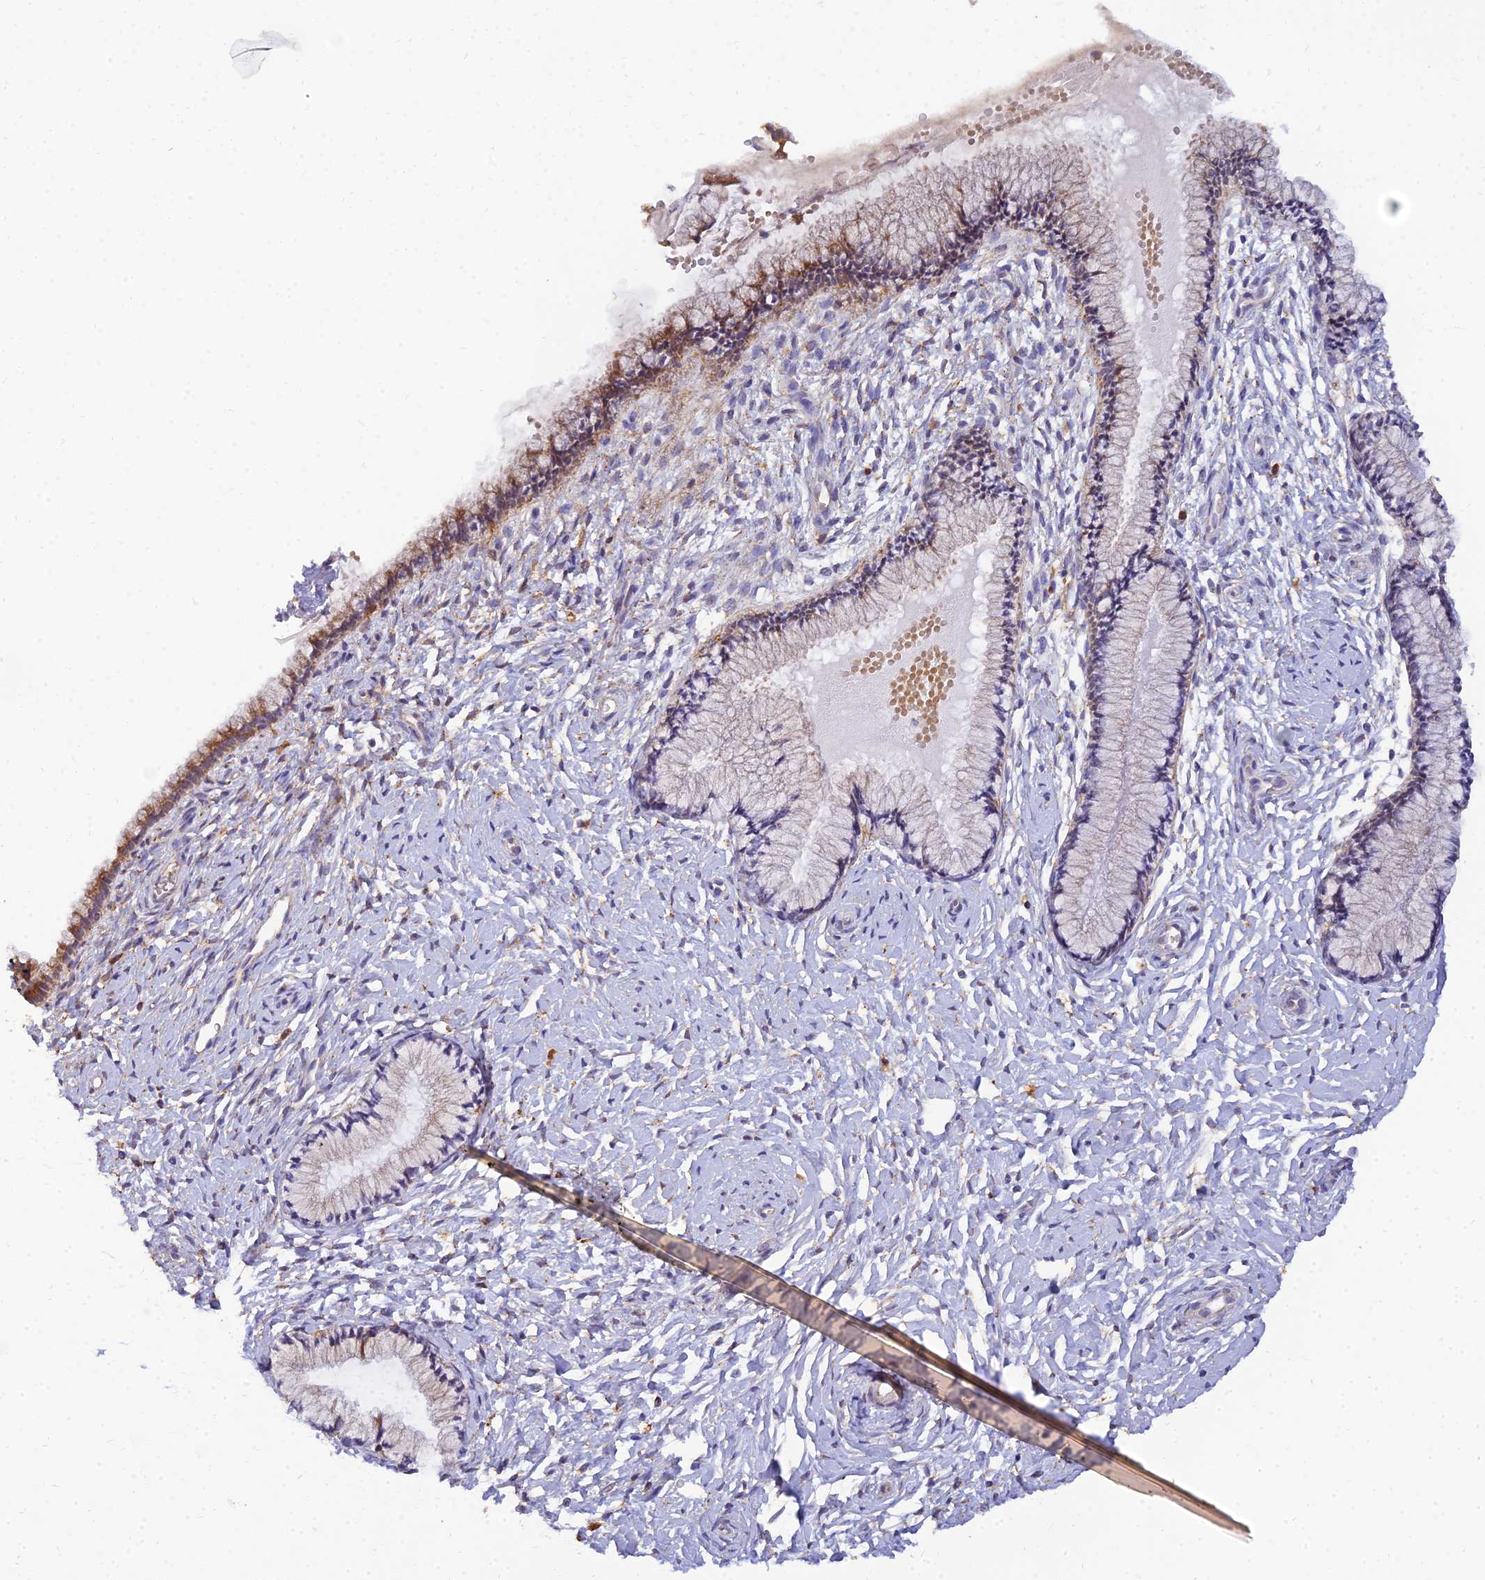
{"staining": {"intensity": "moderate", "quantity": "<25%", "location": "cytoplasmic/membranous"}, "tissue": "cervix", "cell_type": "Glandular cells", "image_type": "normal", "snomed": [{"axis": "morphology", "description": "Normal tissue, NOS"}, {"axis": "topography", "description": "Cervix"}], "caption": "Protein expression analysis of unremarkable cervix displays moderate cytoplasmic/membranous staining in approximately <25% of glandular cells. (DAB (3,3'-diaminobenzidine) IHC with brightfield microscopy, high magnification).", "gene": "ARL8A", "patient": {"sex": "female", "age": 33}}